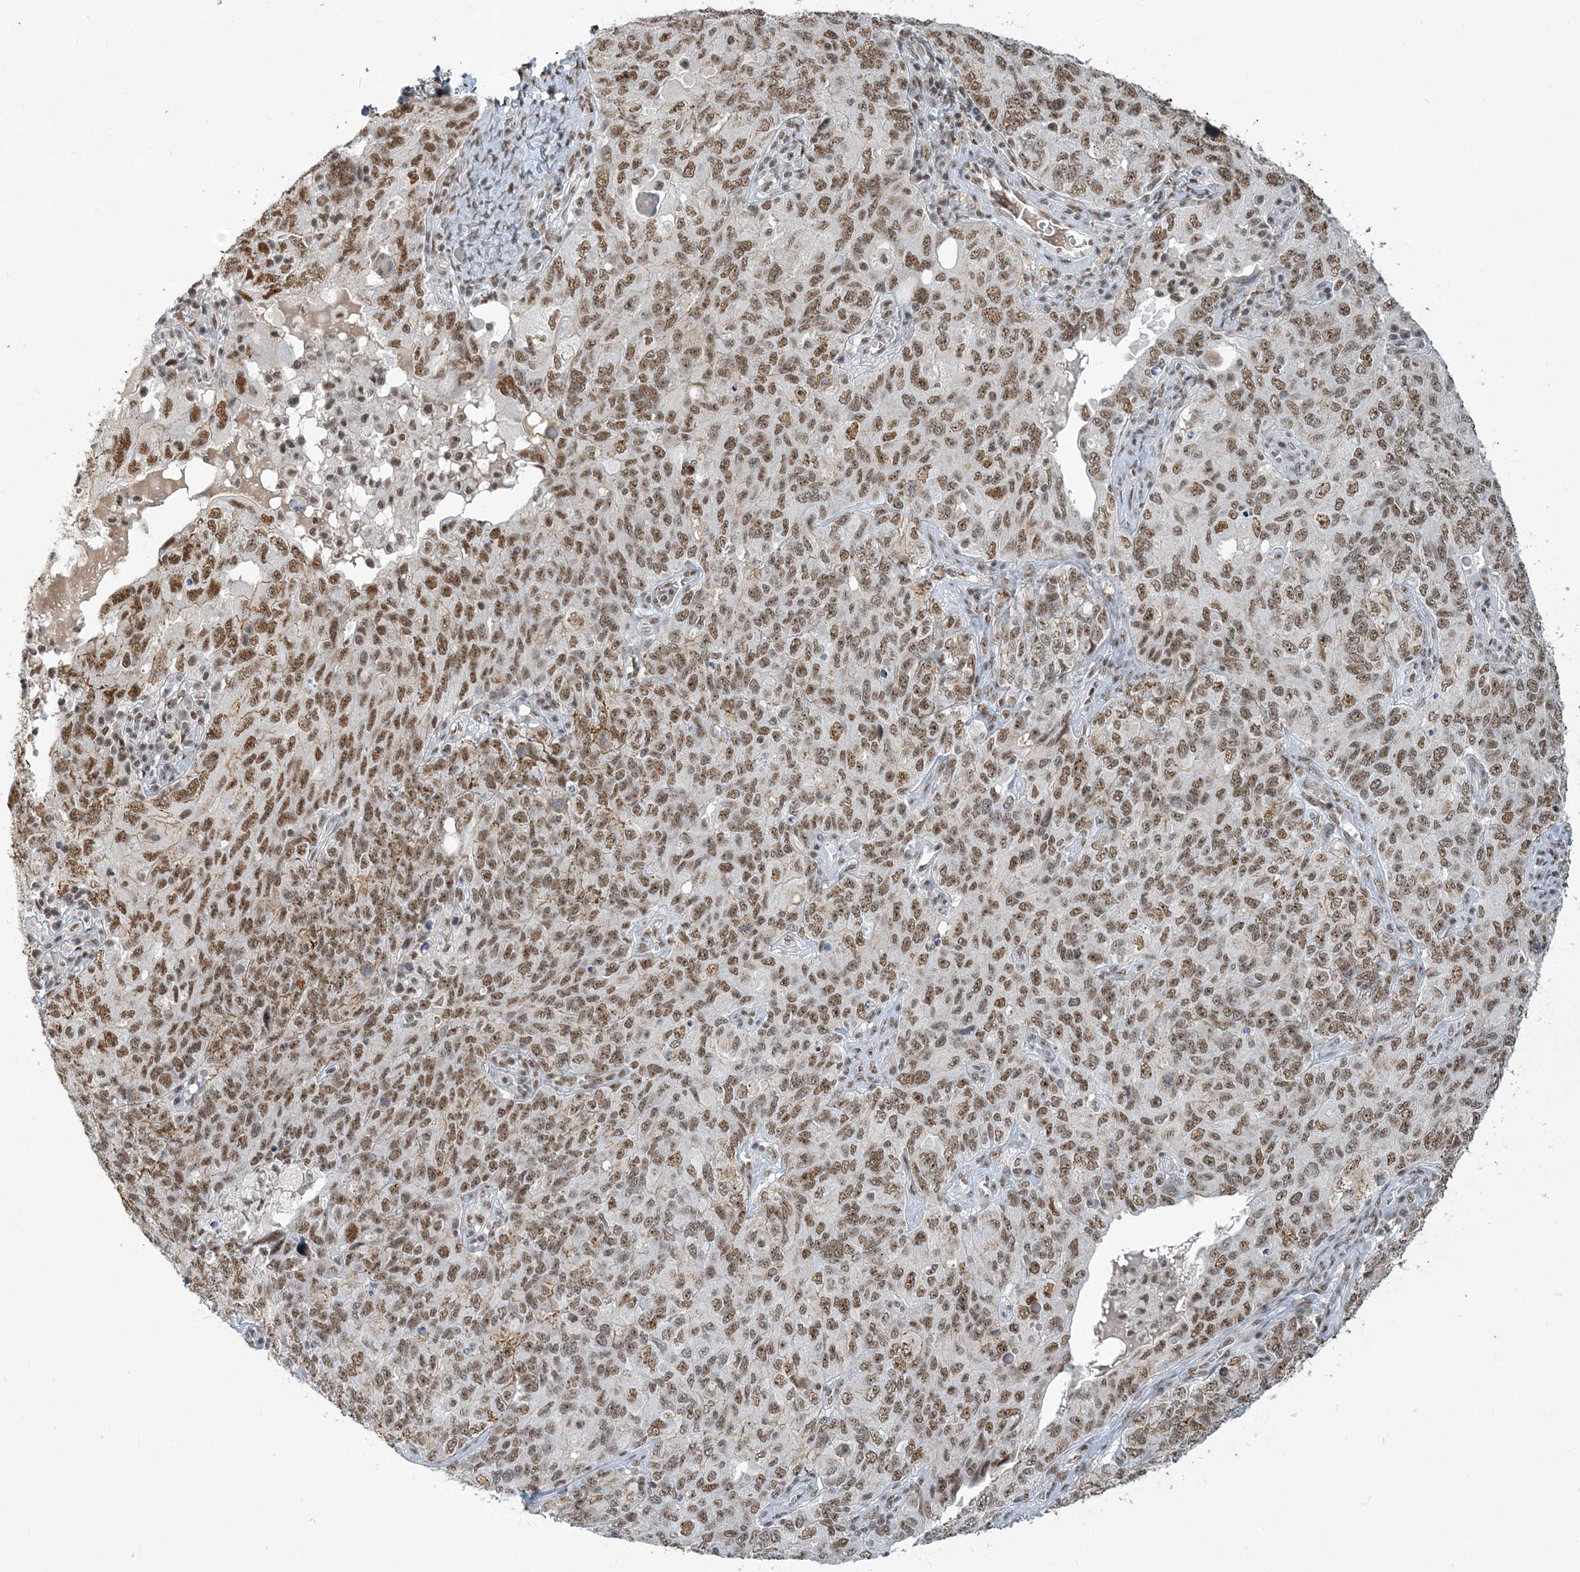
{"staining": {"intensity": "moderate", "quantity": ">75%", "location": "nuclear"}, "tissue": "ovarian cancer", "cell_type": "Tumor cells", "image_type": "cancer", "snomed": [{"axis": "morphology", "description": "Carcinoma, endometroid"}, {"axis": "topography", "description": "Ovary"}], "caption": "Tumor cells display medium levels of moderate nuclear positivity in approximately >75% of cells in ovarian endometroid carcinoma.", "gene": "PLRG1", "patient": {"sex": "female", "age": 62}}